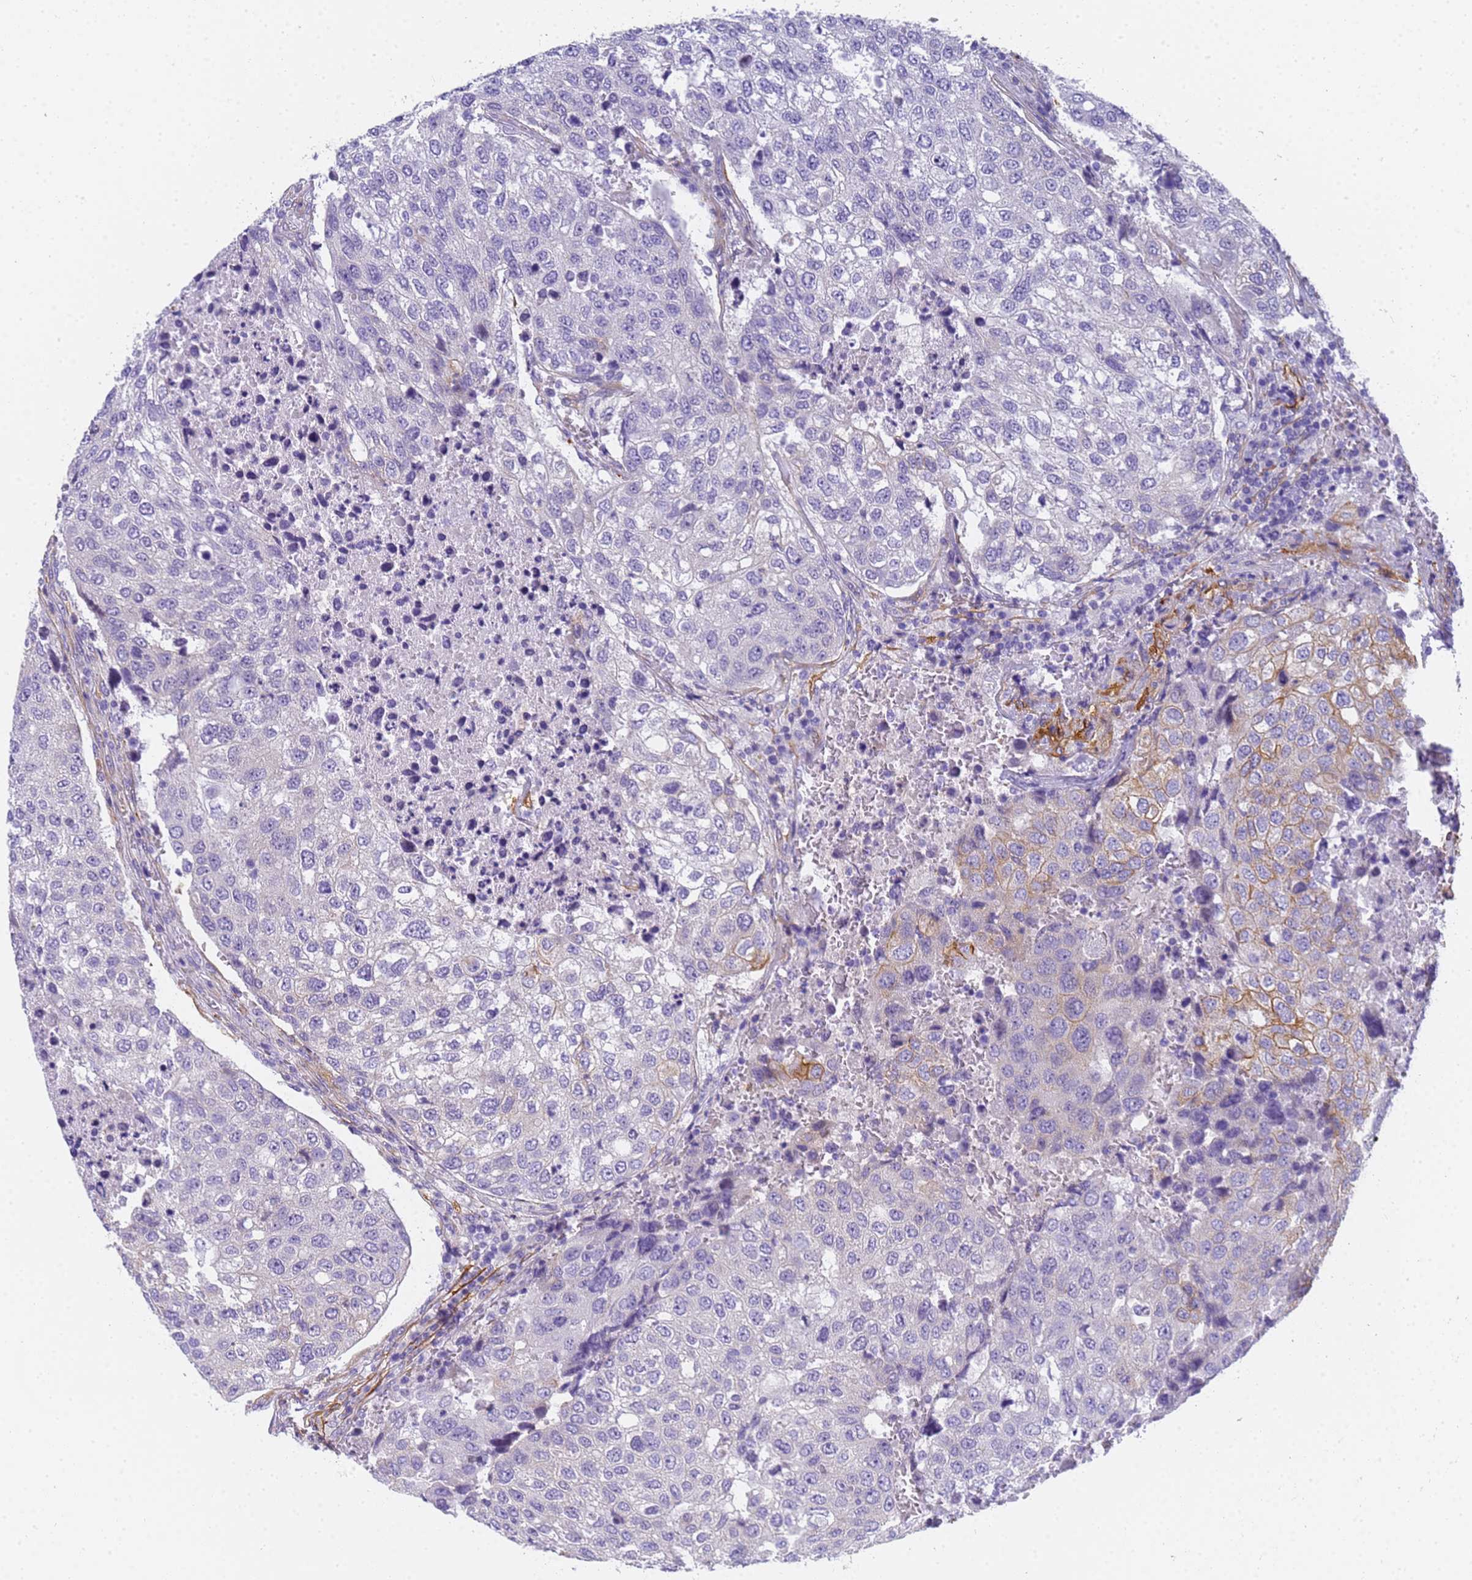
{"staining": {"intensity": "moderate", "quantity": "<25%", "location": "cytoplasmic/membranous"}, "tissue": "urothelial cancer", "cell_type": "Tumor cells", "image_type": "cancer", "snomed": [{"axis": "morphology", "description": "Urothelial carcinoma, High grade"}, {"axis": "topography", "description": "Lymph node"}, {"axis": "topography", "description": "Urinary bladder"}], "caption": "The image demonstrates a brown stain indicating the presence of a protein in the cytoplasmic/membranous of tumor cells in high-grade urothelial carcinoma.", "gene": "MVB12A", "patient": {"sex": "male", "age": 51}}